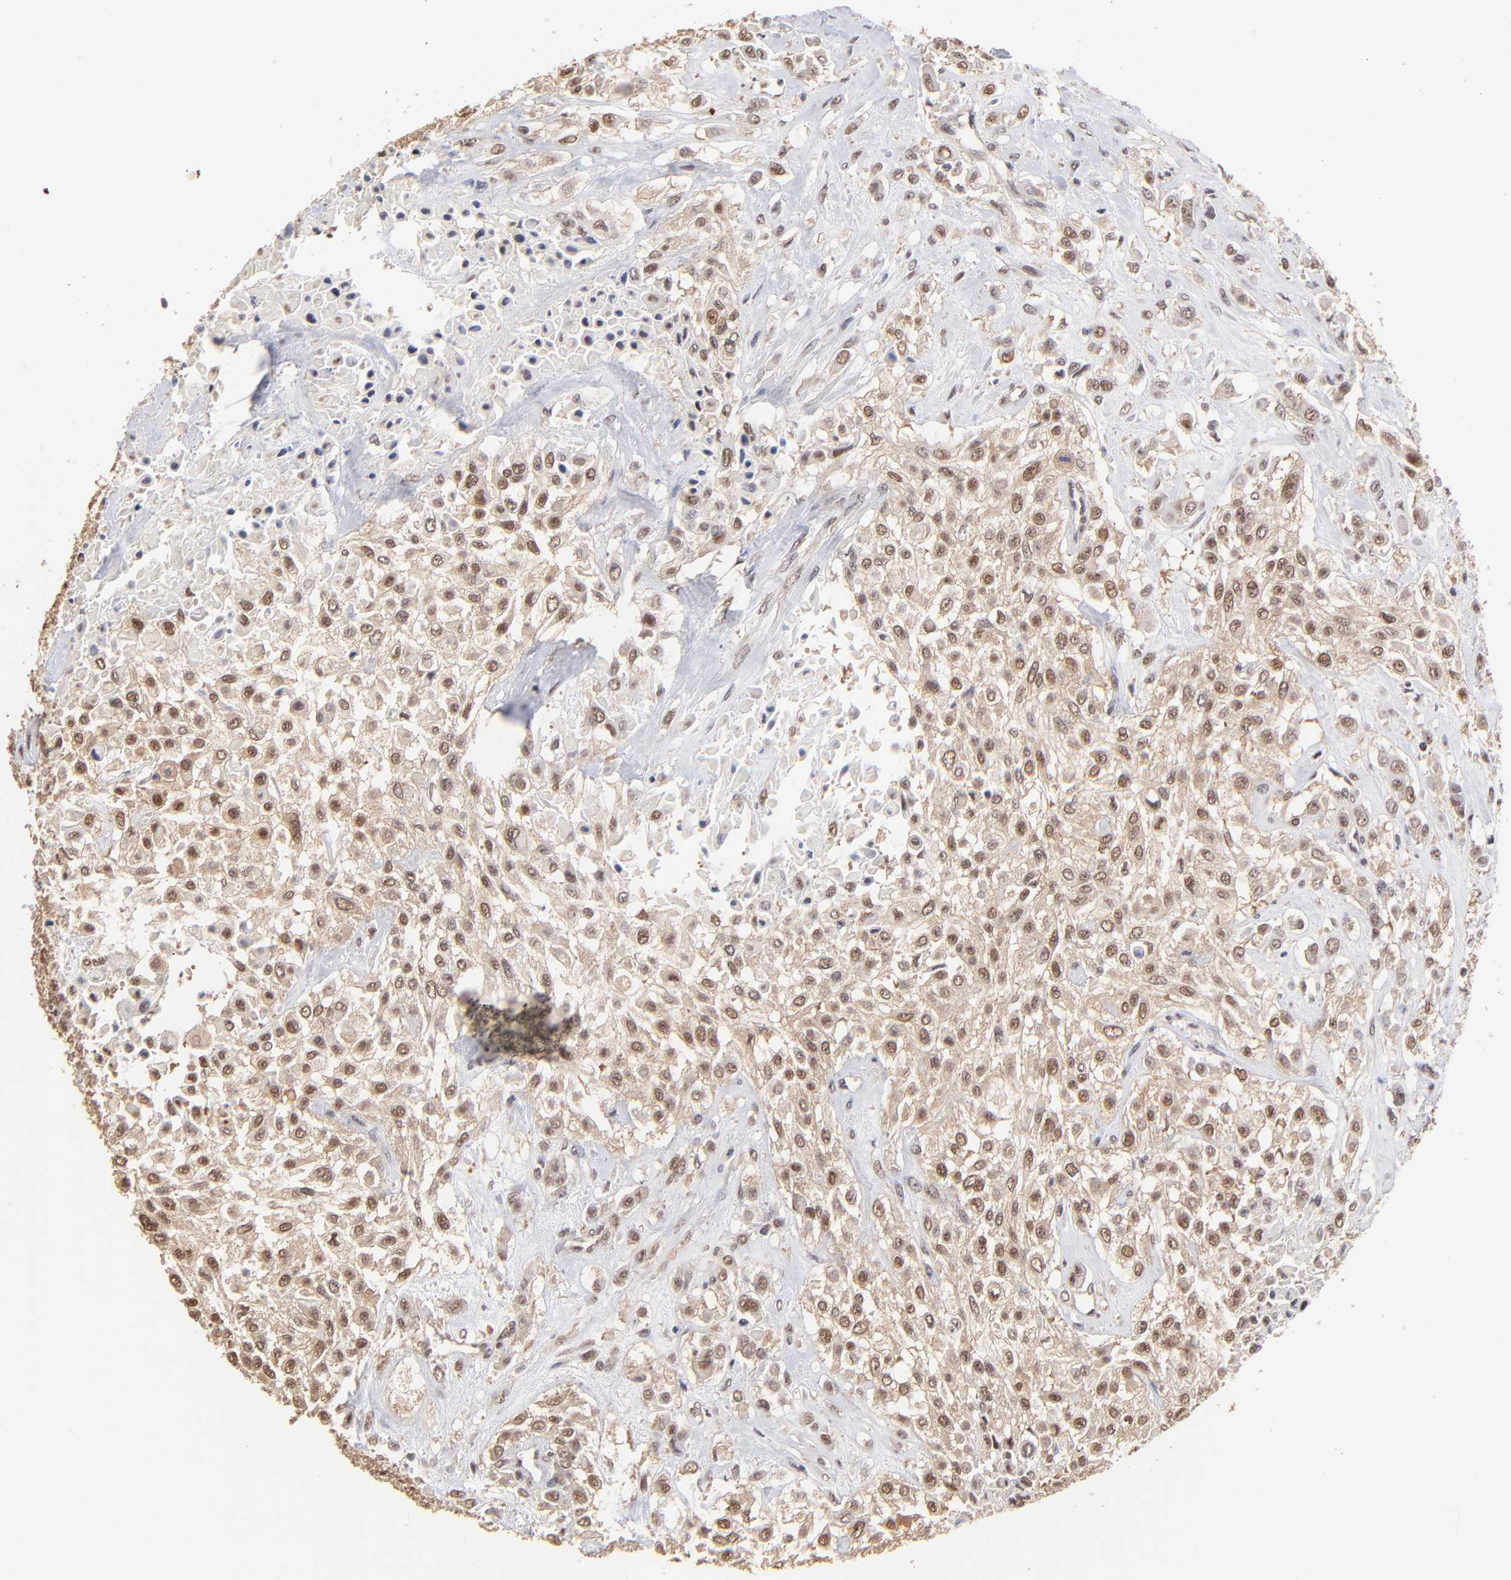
{"staining": {"intensity": "moderate", "quantity": ">75%", "location": "nuclear"}, "tissue": "urothelial cancer", "cell_type": "Tumor cells", "image_type": "cancer", "snomed": [{"axis": "morphology", "description": "Urothelial carcinoma, High grade"}, {"axis": "topography", "description": "Urinary bladder"}], "caption": "Urothelial cancer was stained to show a protein in brown. There is medium levels of moderate nuclear expression in about >75% of tumor cells.", "gene": "PSMC4", "patient": {"sex": "male", "age": 57}}